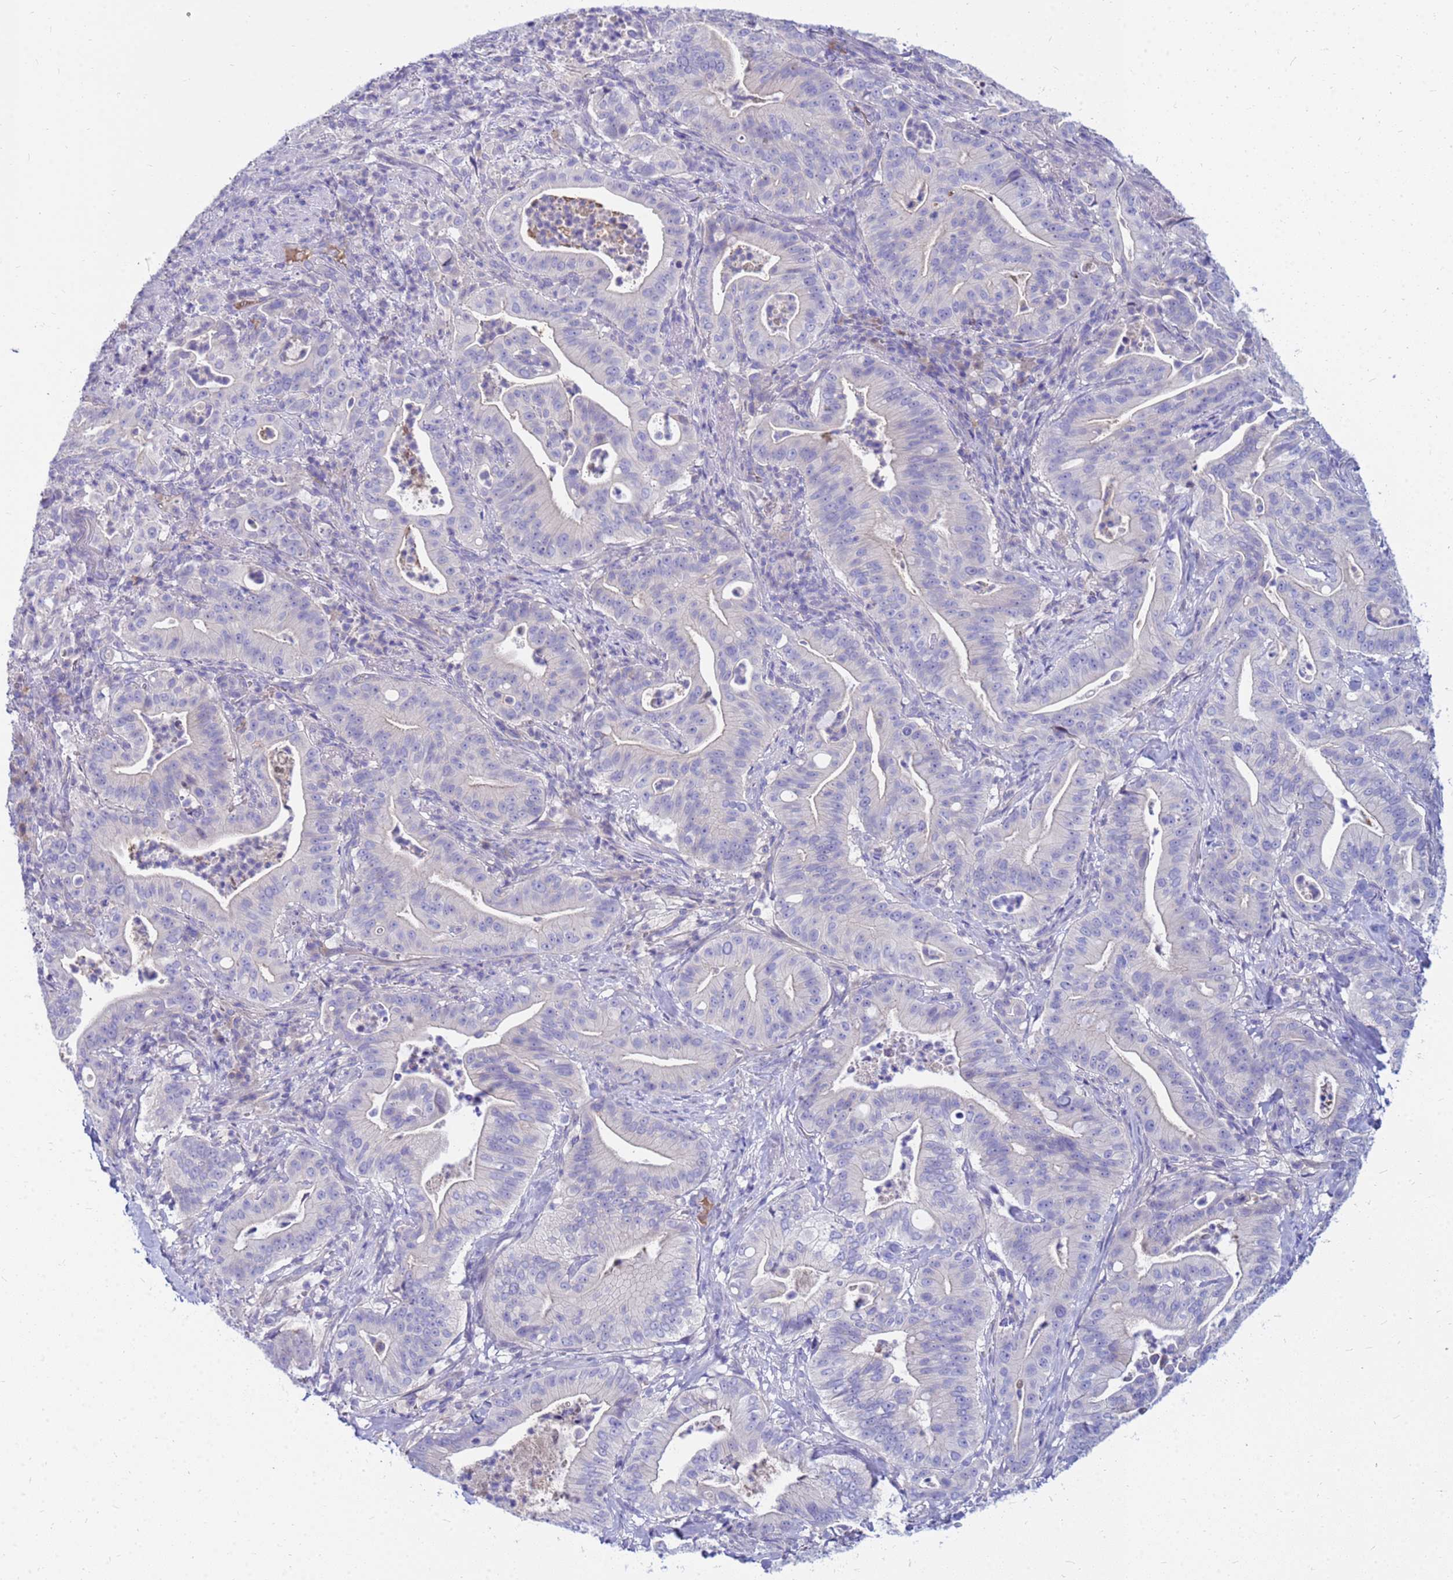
{"staining": {"intensity": "negative", "quantity": "none", "location": "none"}, "tissue": "pancreatic cancer", "cell_type": "Tumor cells", "image_type": "cancer", "snomed": [{"axis": "morphology", "description": "Adenocarcinoma, NOS"}, {"axis": "topography", "description": "Pancreas"}], "caption": "IHC micrograph of neoplastic tissue: human pancreatic adenocarcinoma stained with DAB displays no significant protein staining in tumor cells.", "gene": "DPRX", "patient": {"sex": "male", "age": 71}}